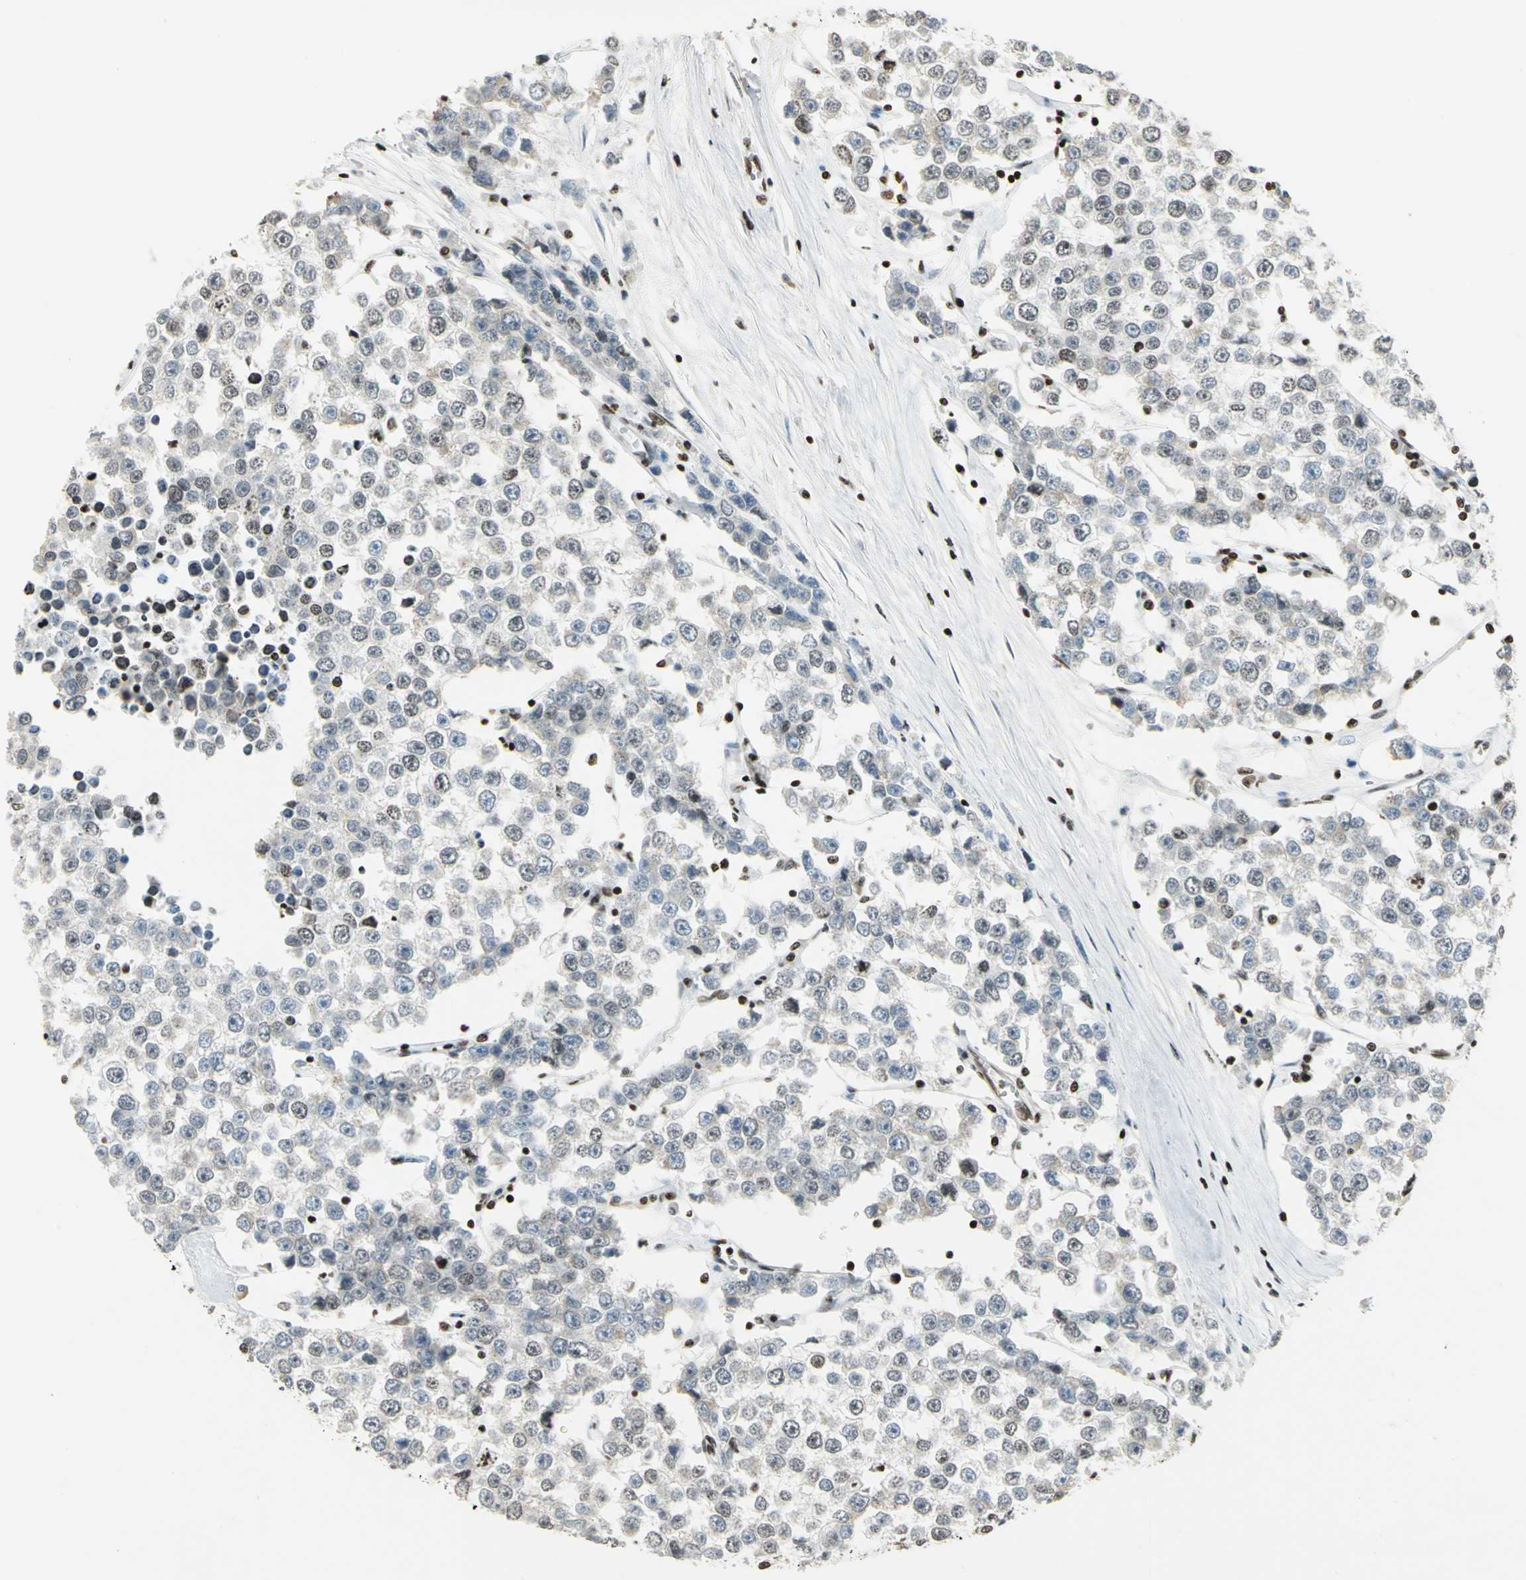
{"staining": {"intensity": "negative", "quantity": "none", "location": "none"}, "tissue": "testis cancer", "cell_type": "Tumor cells", "image_type": "cancer", "snomed": [{"axis": "morphology", "description": "Seminoma, NOS"}, {"axis": "morphology", "description": "Carcinoma, Embryonal, NOS"}, {"axis": "topography", "description": "Testis"}], "caption": "Tumor cells show no significant protein positivity in testis cancer (seminoma). (IHC, brightfield microscopy, high magnification).", "gene": "HMGB1", "patient": {"sex": "male", "age": 52}}